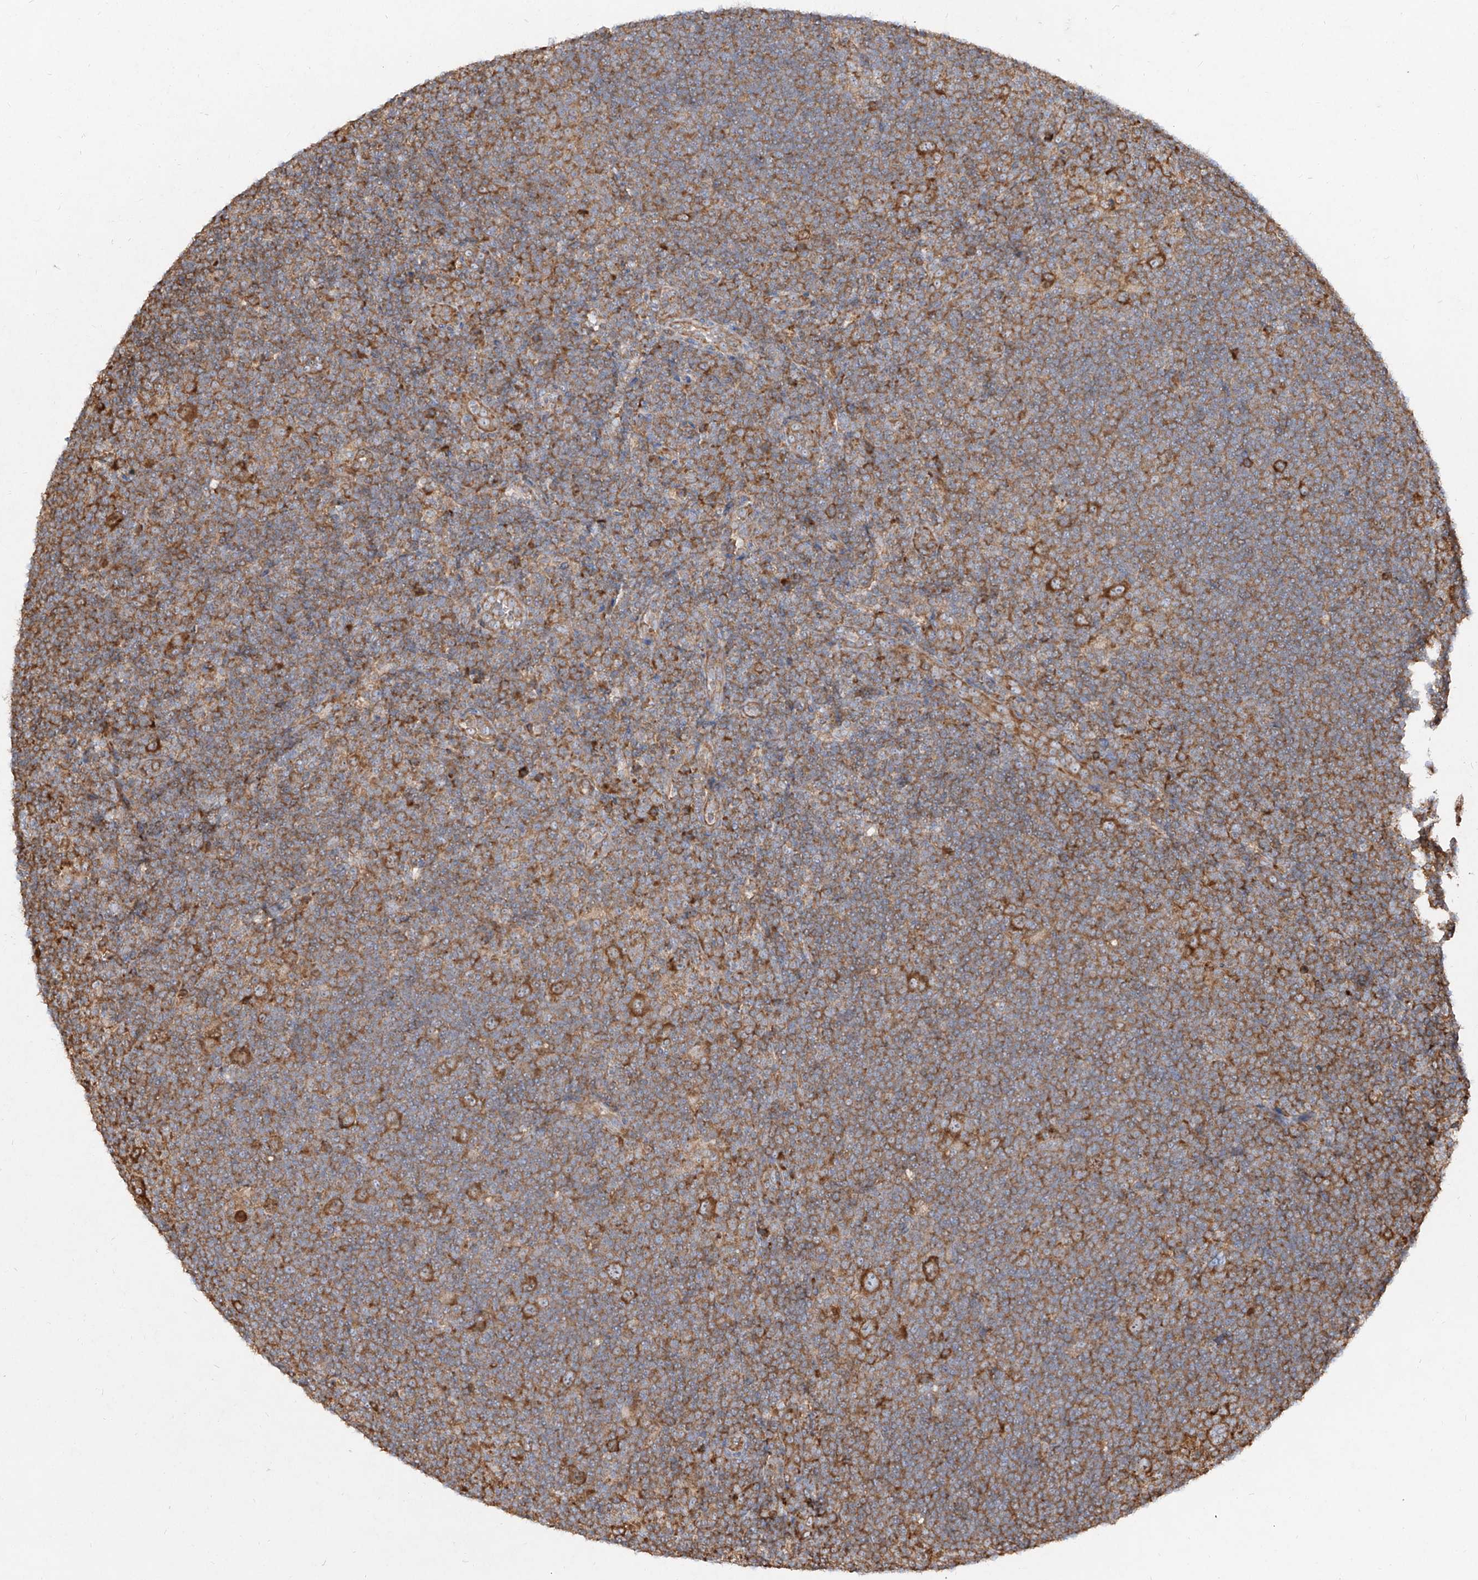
{"staining": {"intensity": "strong", "quantity": ">75%", "location": "cytoplasmic/membranous"}, "tissue": "lymphoma", "cell_type": "Tumor cells", "image_type": "cancer", "snomed": [{"axis": "morphology", "description": "Hodgkin's disease, NOS"}, {"axis": "topography", "description": "Lymph node"}], "caption": "Immunohistochemistry (DAB) staining of human Hodgkin's disease displays strong cytoplasmic/membranous protein staining in approximately >75% of tumor cells. Using DAB (3,3'-diaminobenzidine) (brown) and hematoxylin (blue) stains, captured at high magnification using brightfield microscopy.", "gene": "RPS25", "patient": {"sex": "female", "age": 57}}